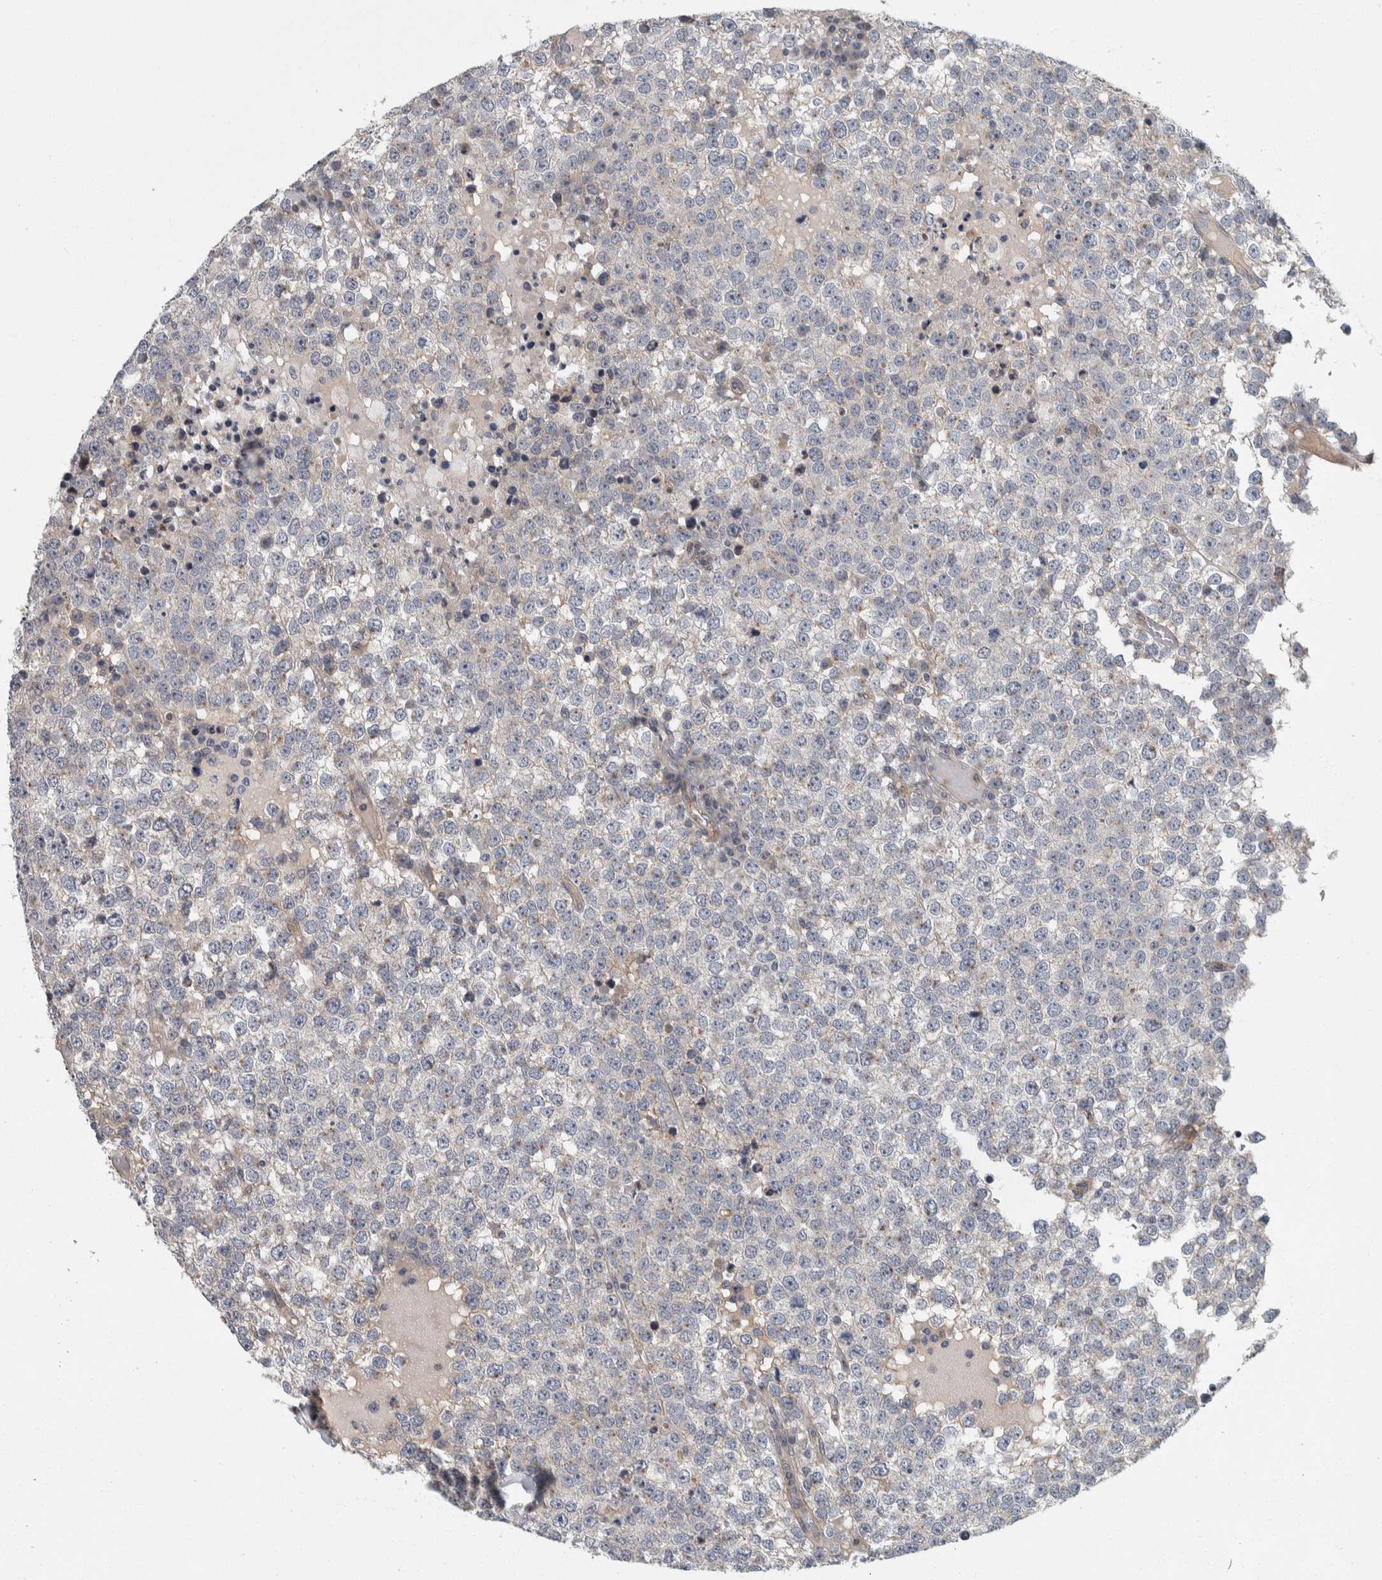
{"staining": {"intensity": "negative", "quantity": "none", "location": "none"}, "tissue": "testis cancer", "cell_type": "Tumor cells", "image_type": "cancer", "snomed": [{"axis": "morphology", "description": "Seminoma, NOS"}, {"axis": "topography", "description": "Testis"}], "caption": "The immunohistochemistry photomicrograph has no significant positivity in tumor cells of seminoma (testis) tissue.", "gene": "KCNJ3", "patient": {"sex": "male", "age": 65}}